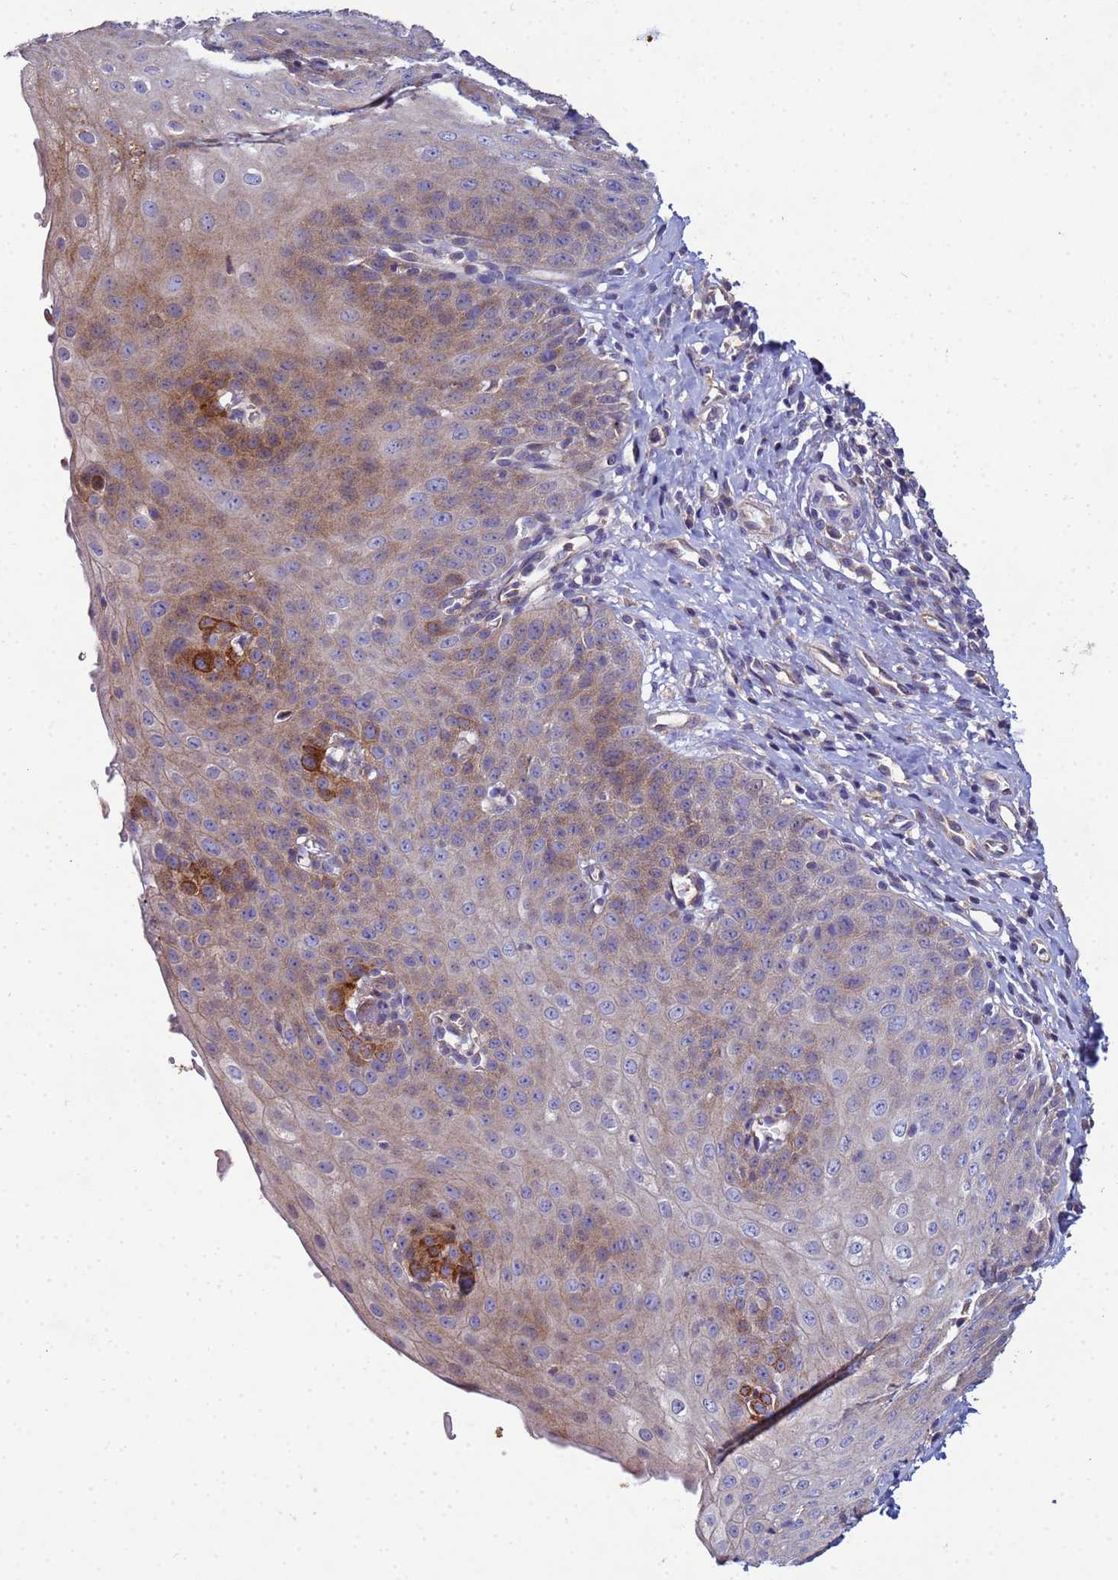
{"staining": {"intensity": "moderate", "quantity": ">75%", "location": "cytoplasmic/membranous"}, "tissue": "esophagus", "cell_type": "Squamous epithelial cells", "image_type": "normal", "snomed": [{"axis": "morphology", "description": "Normal tissue, NOS"}, {"axis": "topography", "description": "Esophagus"}], "caption": "Immunohistochemistry (IHC) image of normal esophagus: human esophagus stained using immunohistochemistry displays medium levels of moderate protein expression localized specifically in the cytoplasmic/membranous of squamous epithelial cells, appearing as a cytoplasmic/membranous brown color.", "gene": "CDC34", "patient": {"sex": "male", "age": 71}}